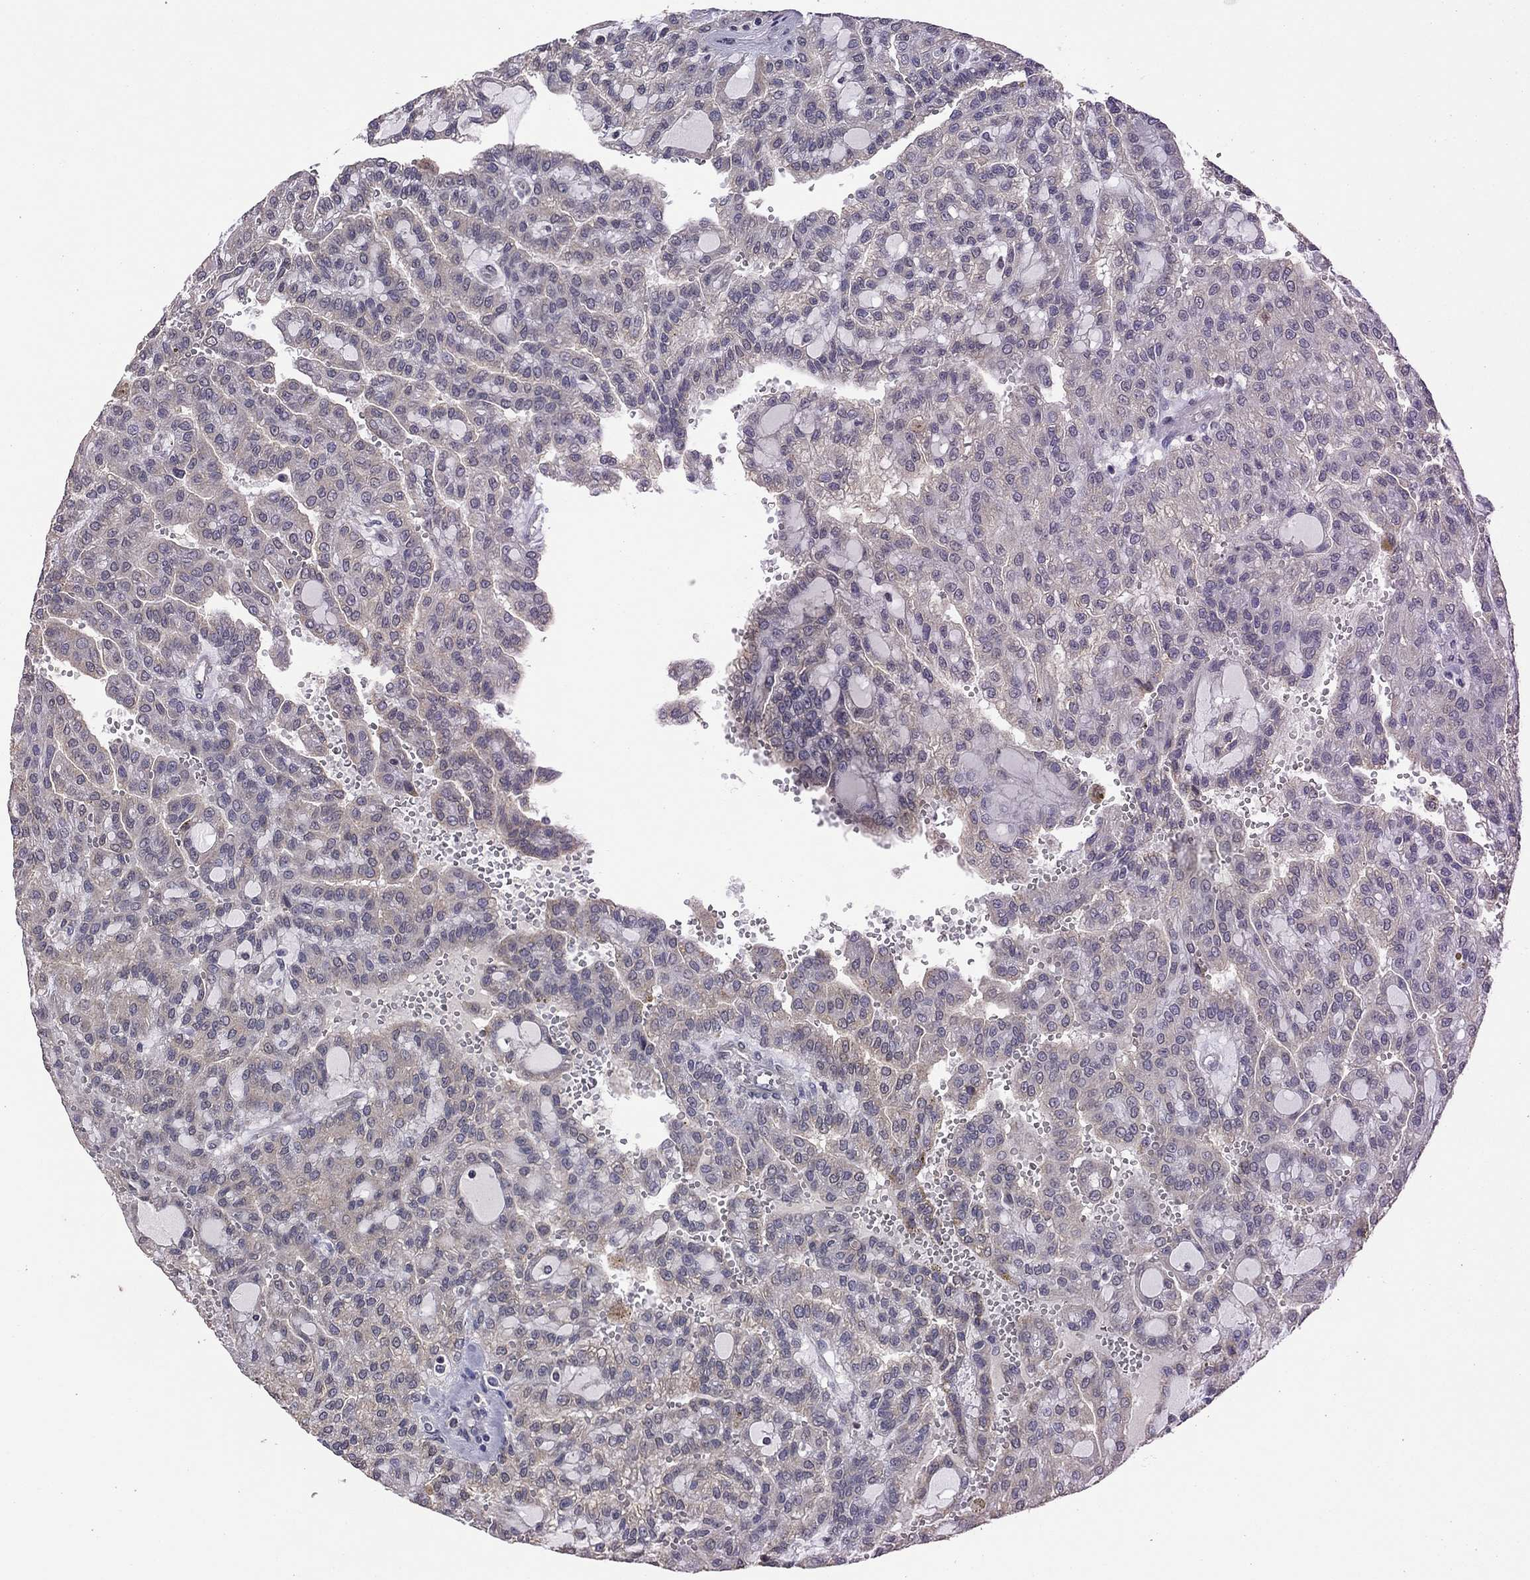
{"staining": {"intensity": "negative", "quantity": "none", "location": "none"}, "tissue": "renal cancer", "cell_type": "Tumor cells", "image_type": "cancer", "snomed": [{"axis": "morphology", "description": "Adenocarcinoma, NOS"}, {"axis": "topography", "description": "Kidney"}], "caption": "This is an immunohistochemistry histopathology image of human renal cancer. There is no expression in tumor cells.", "gene": "TSNARE1", "patient": {"sex": "male", "age": 63}}